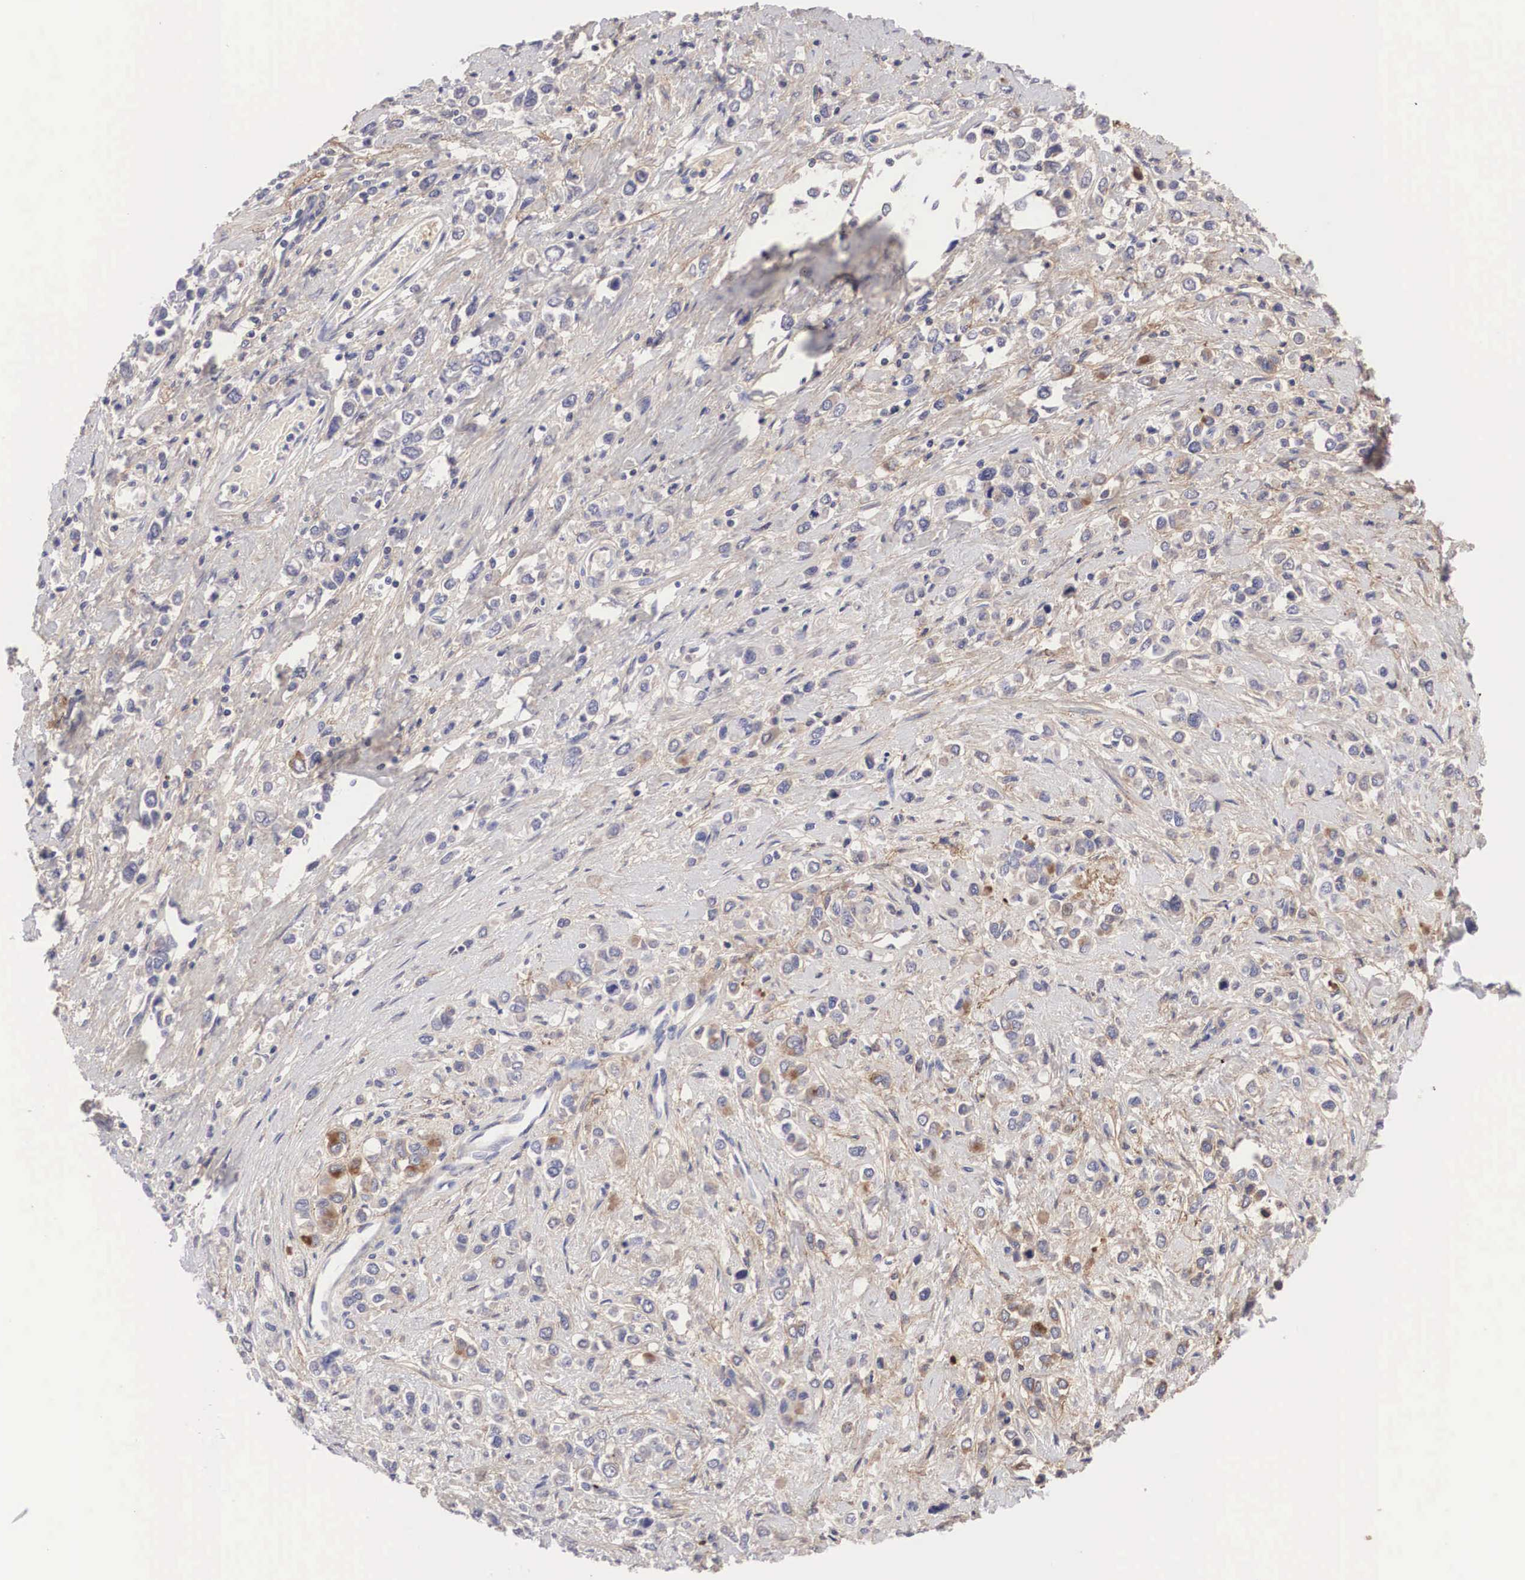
{"staining": {"intensity": "weak", "quantity": "25%-75%", "location": "cytoplasmic/membranous"}, "tissue": "stomach cancer", "cell_type": "Tumor cells", "image_type": "cancer", "snomed": [{"axis": "morphology", "description": "Adenocarcinoma, NOS"}, {"axis": "topography", "description": "Stomach, upper"}], "caption": "Protein staining reveals weak cytoplasmic/membranous expression in about 25%-75% of tumor cells in stomach cancer (adenocarcinoma).", "gene": "ABHD4", "patient": {"sex": "male", "age": 76}}